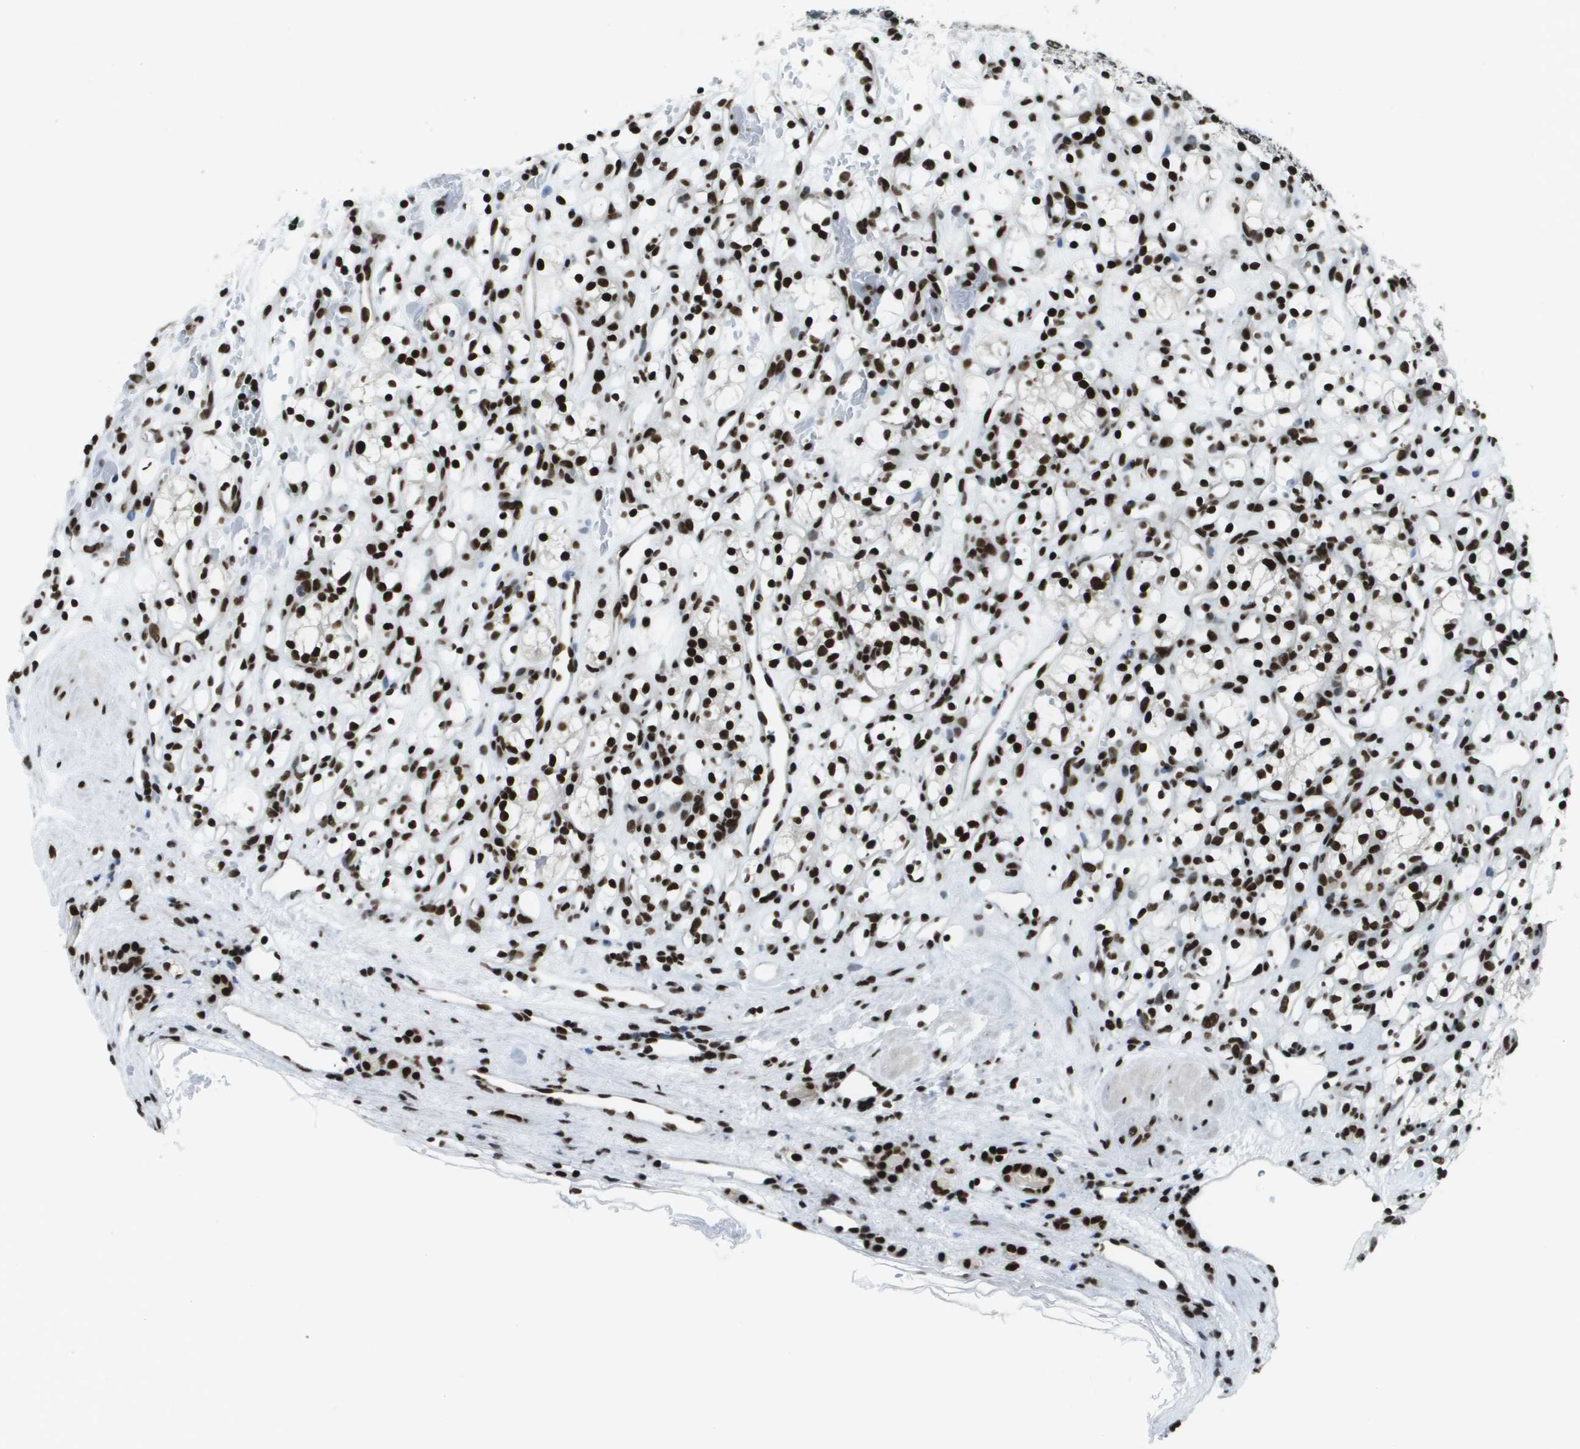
{"staining": {"intensity": "strong", "quantity": ">75%", "location": "nuclear"}, "tissue": "renal cancer", "cell_type": "Tumor cells", "image_type": "cancer", "snomed": [{"axis": "morphology", "description": "Adenocarcinoma, NOS"}, {"axis": "topography", "description": "Kidney"}], "caption": "Immunohistochemistry micrograph of neoplastic tissue: human renal cancer (adenocarcinoma) stained using immunohistochemistry demonstrates high levels of strong protein expression localized specifically in the nuclear of tumor cells, appearing as a nuclear brown color.", "gene": "GLYR1", "patient": {"sex": "female", "age": 60}}